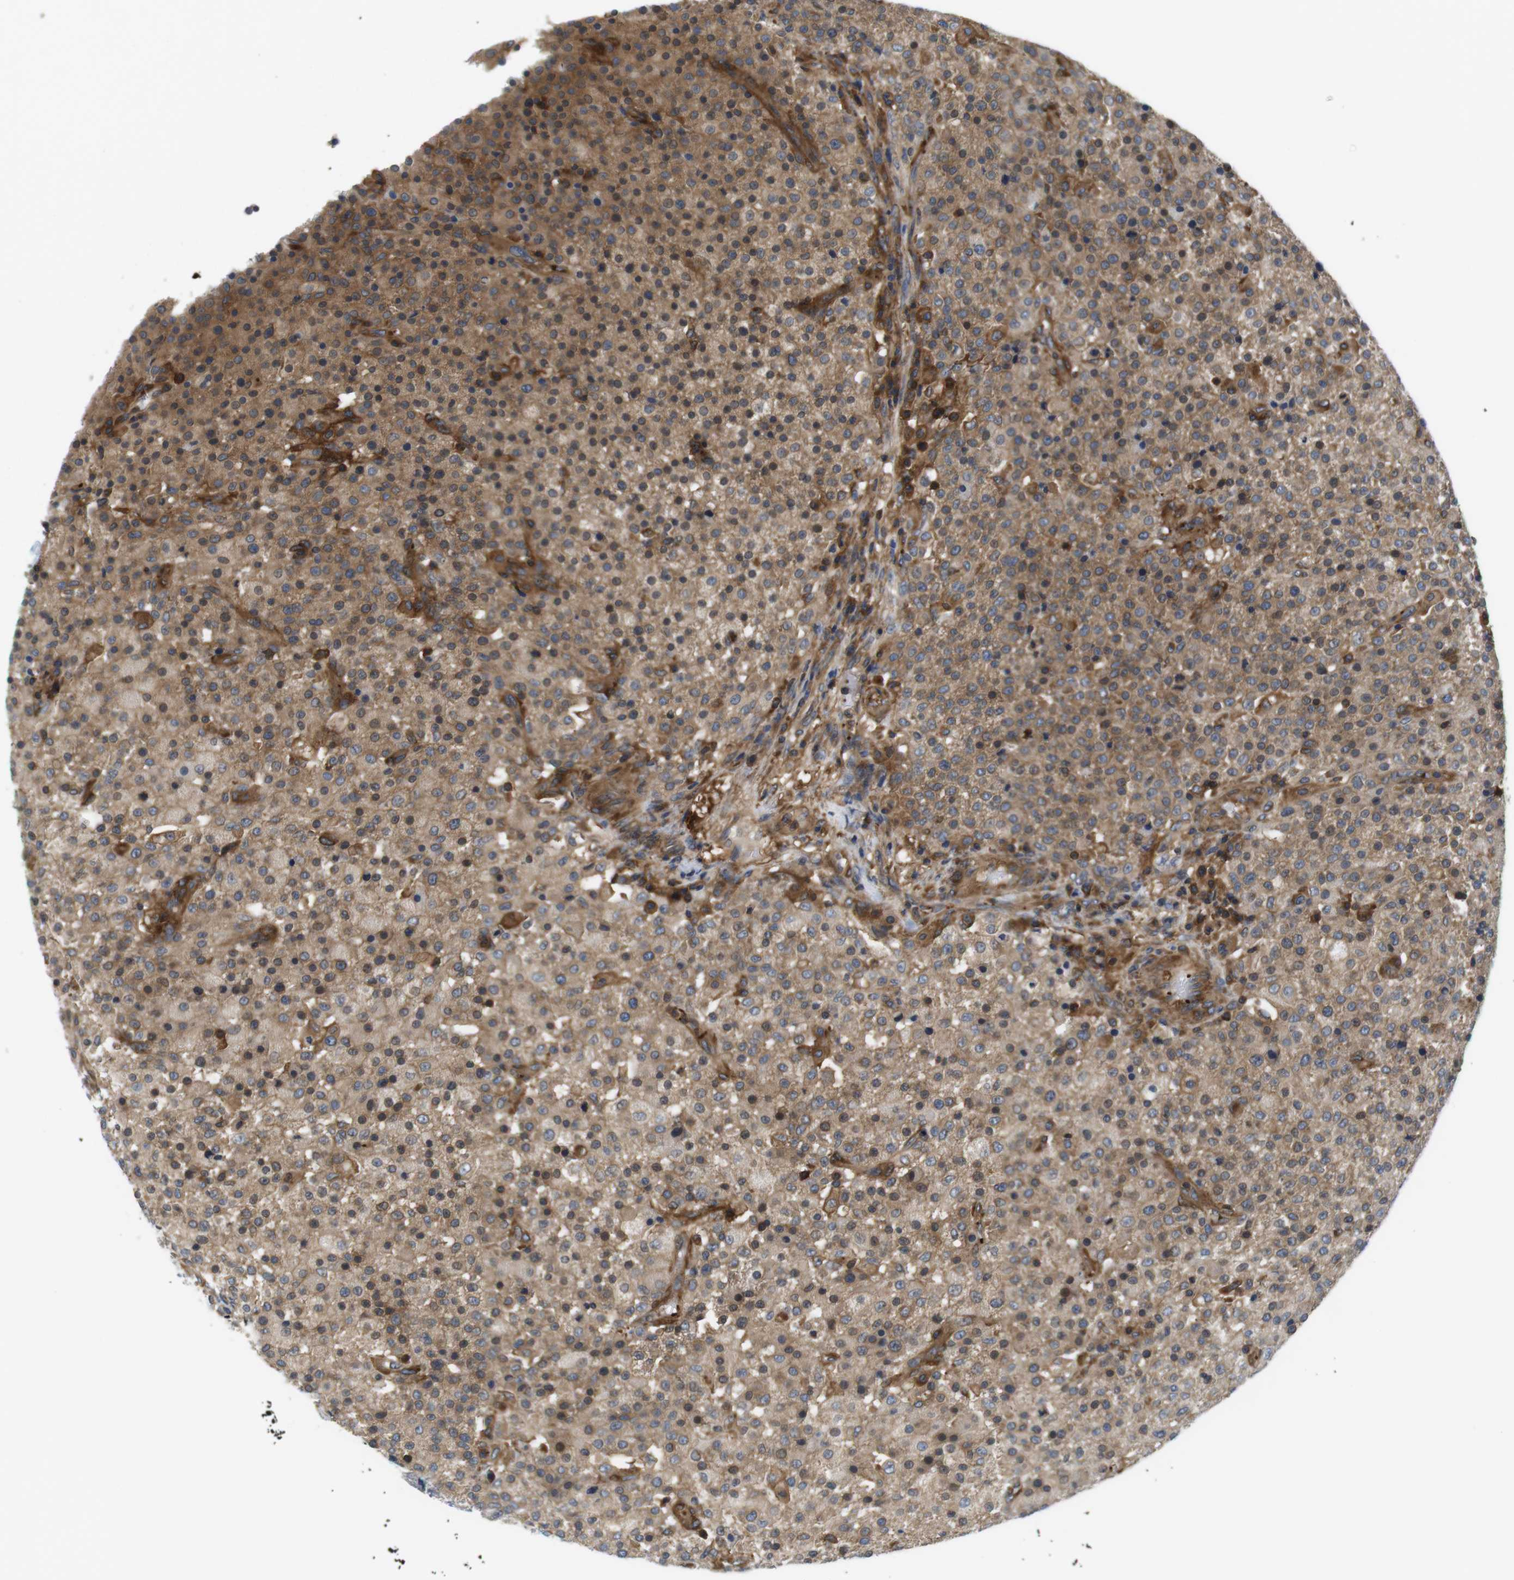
{"staining": {"intensity": "moderate", "quantity": ">75%", "location": "cytoplasmic/membranous"}, "tissue": "testis cancer", "cell_type": "Tumor cells", "image_type": "cancer", "snomed": [{"axis": "morphology", "description": "Seminoma, NOS"}, {"axis": "topography", "description": "Testis"}], "caption": "DAB (3,3'-diaminobenzidine) immunohistochemical staining of testis seminoma displays moderate cytoplasmic/membranous protein staining in approximately >75% of tumor cells.", "gene": "HERPUD2", "patient": {"sex": "male", "age": 59}}